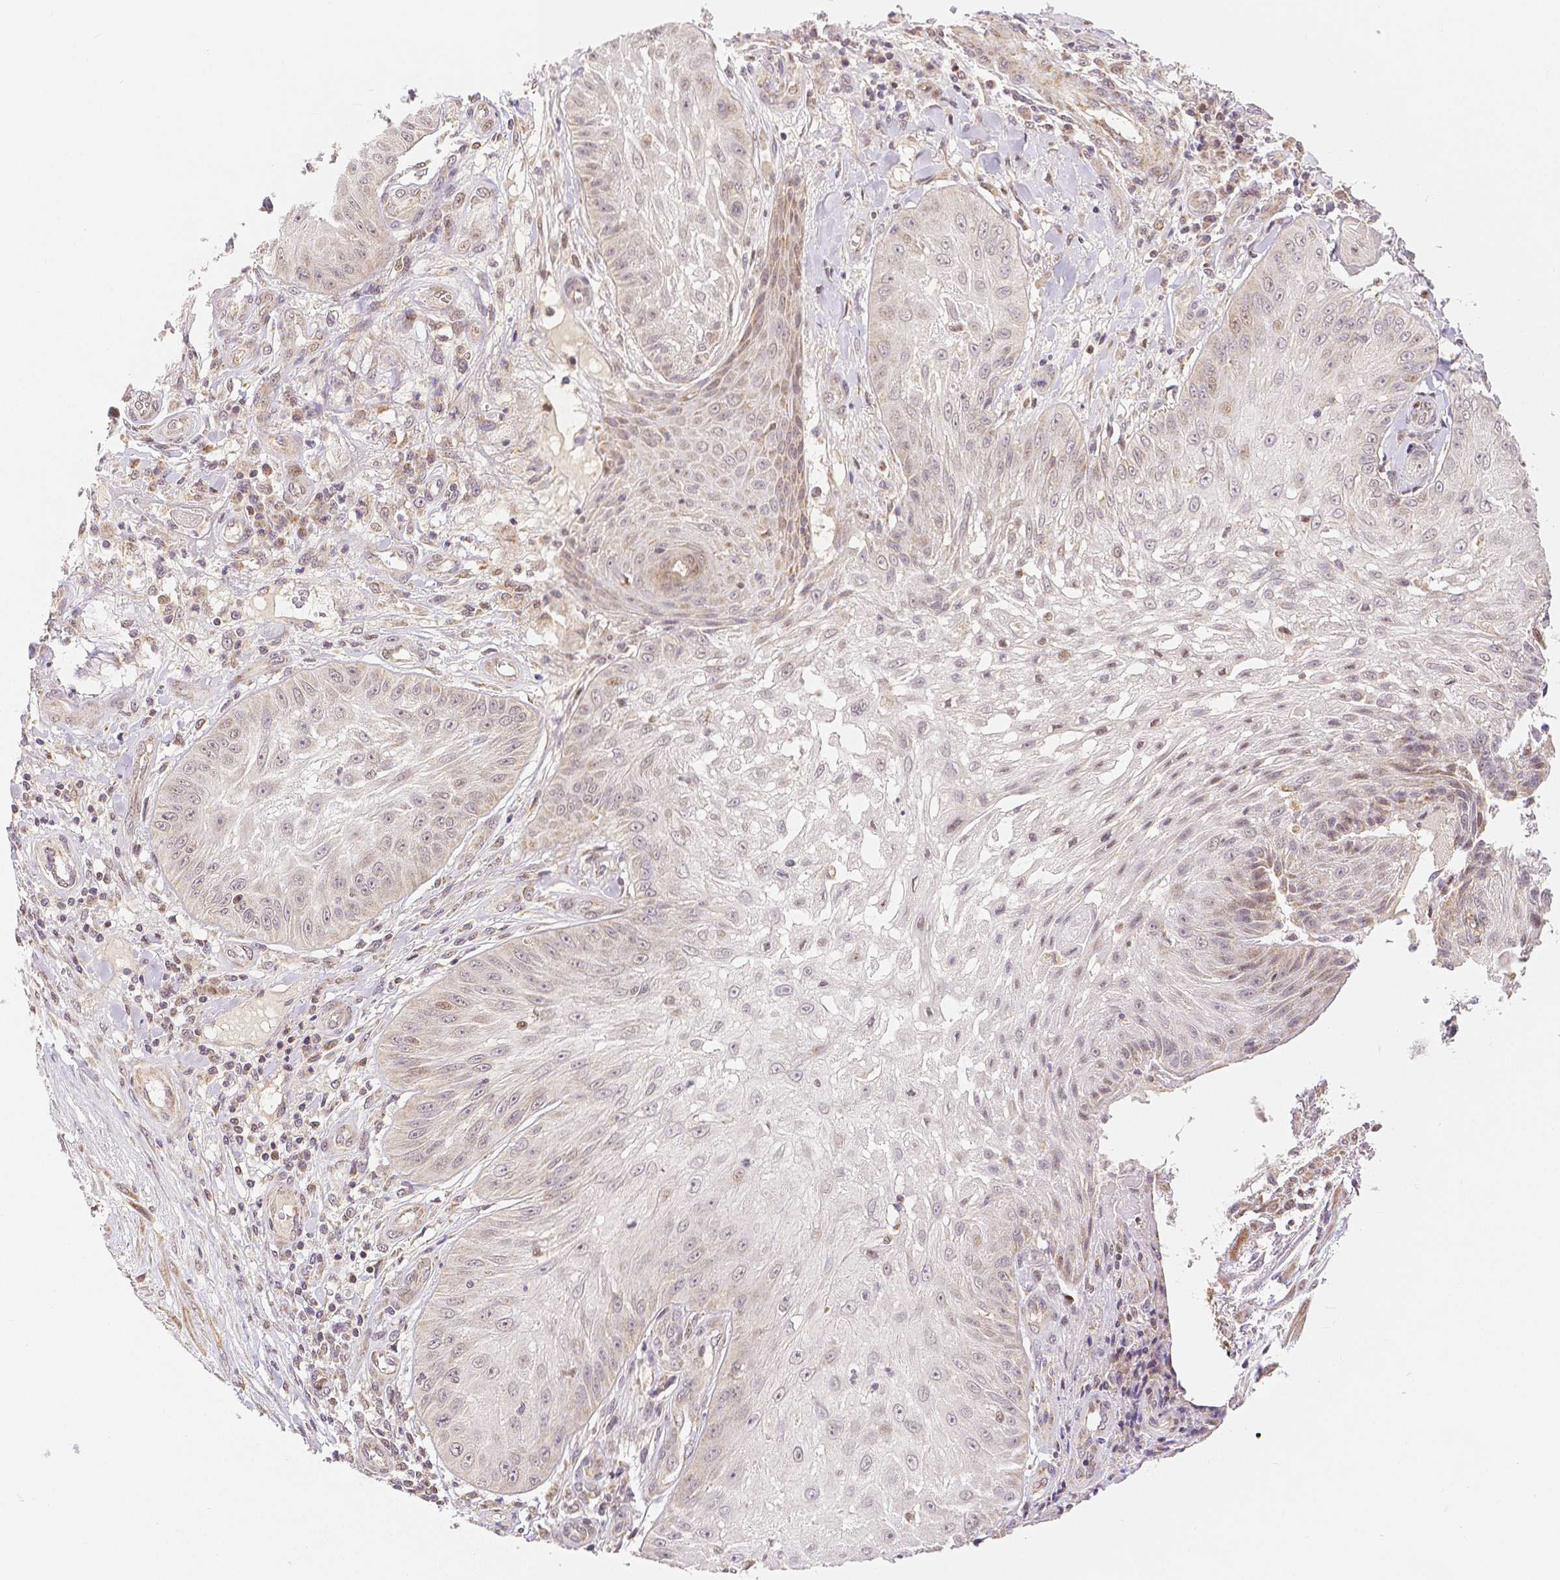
{"staining": {"intensity": "weak", "quantity": "<25%", "location": "nuclear"}, "tissue": "skin cancer", "cell_type": "Tumor cells", "image_type": "cancer", "snomed": [{"axis": "morphology", "description": "Squamous cell carcinoma, NOS"}, {"axis": "topography", "description": "Skin"}], "caption": "Skin cancer was stained to show a protein in brown. There is no significant expression in tumor cells. (DAB (3,3'-diaminobenzidine) immunohistochemistry (IHC) visualized using brightfield microscopy, high magnification).", "gene": "RHOT1", "patient": {"sex": "male", "age": 70}}